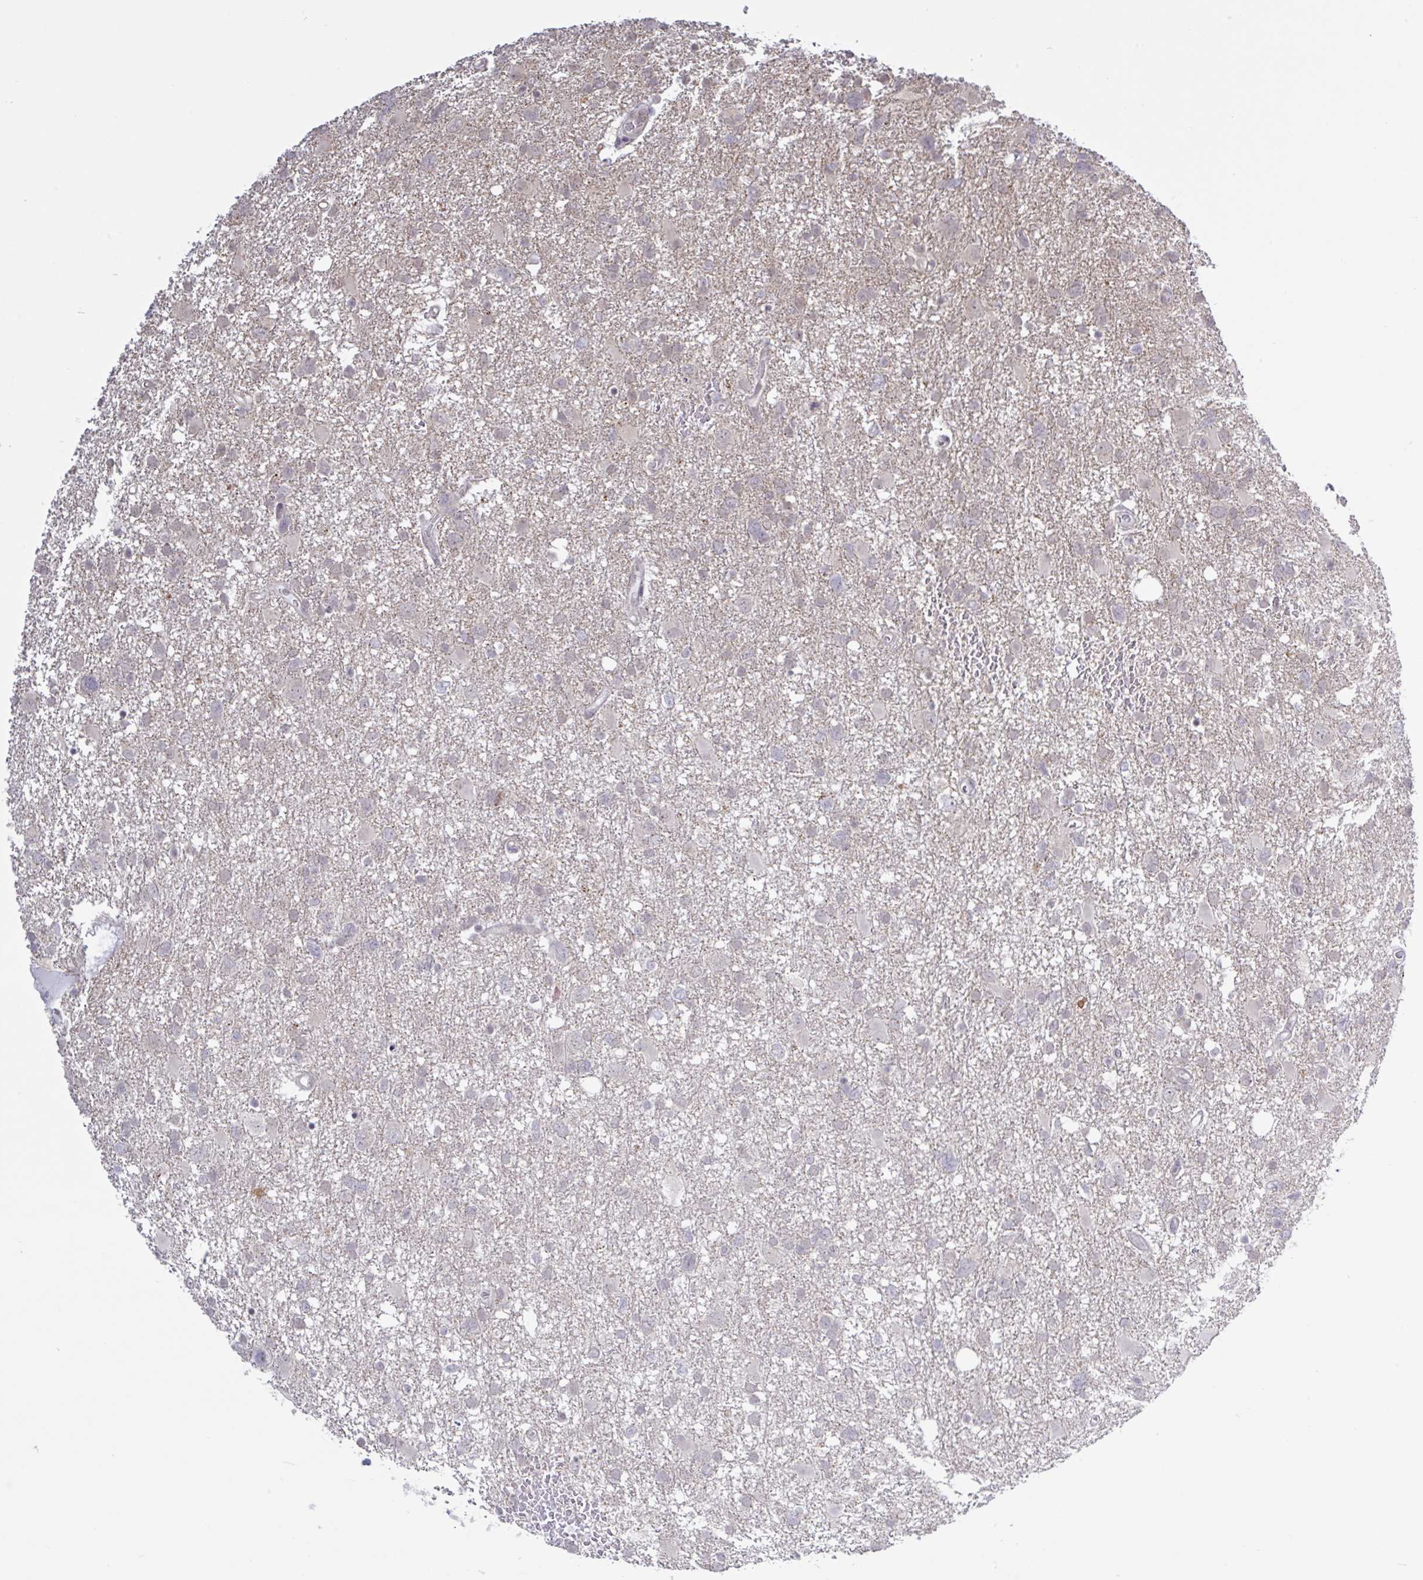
{"staining": {"intensity": "negative", "quantity": "none", "location": "none"}, "tissue": "glioma", "cell_type": "Tumor cells", "image_type": "cancer", "snomed": [{"axis": "morphology", "description": "Glioma, malignant, High grade"}, {"axis": "topography", "description": "Brain"}], "caption": "Tumor cells are negative for protein expression in human malignant high-grade glioma.", "gene": "HYPK", "patient": {"sex": "male", "age": 61}}